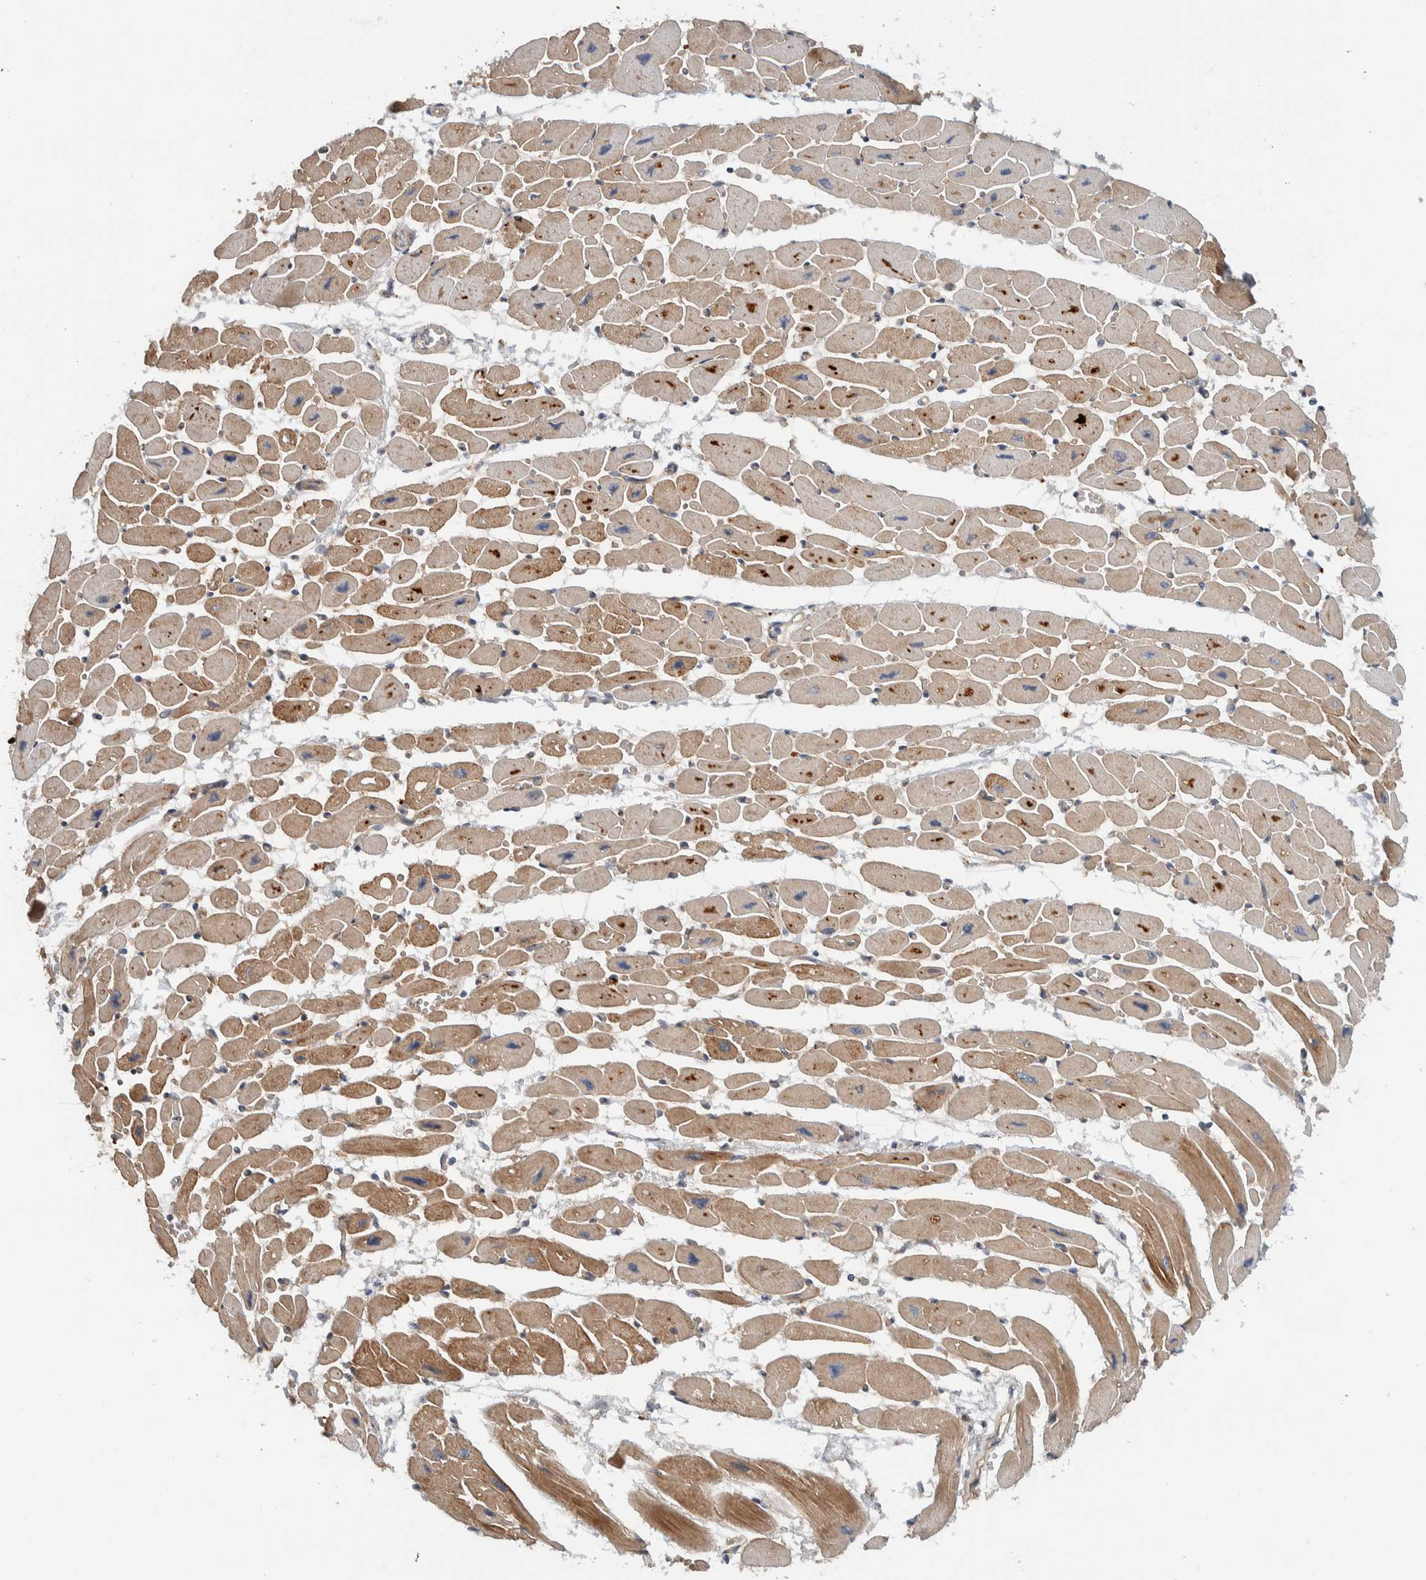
{"staining": {"intensity": "moderate", "quantity": ">75%", "location": "cytoplasmic/membranous"}, "tissue": "heart muscle", "cell_type": "Cardiomyocytes", "image_type": "normal", "snomed": [{"axis": "morphology", "description": "Normal tissue, NOS"}, {"axis": "topography", "description": "Heart"}], "caption": "Moderate cytoplasmic/membranous expression for a protein is identified in approximately >75% of cardiomyocytes of unremarkable heart muscle using IHC.", "gene": "ARMC7", "patient": {"sex": "female", "age": 54}}